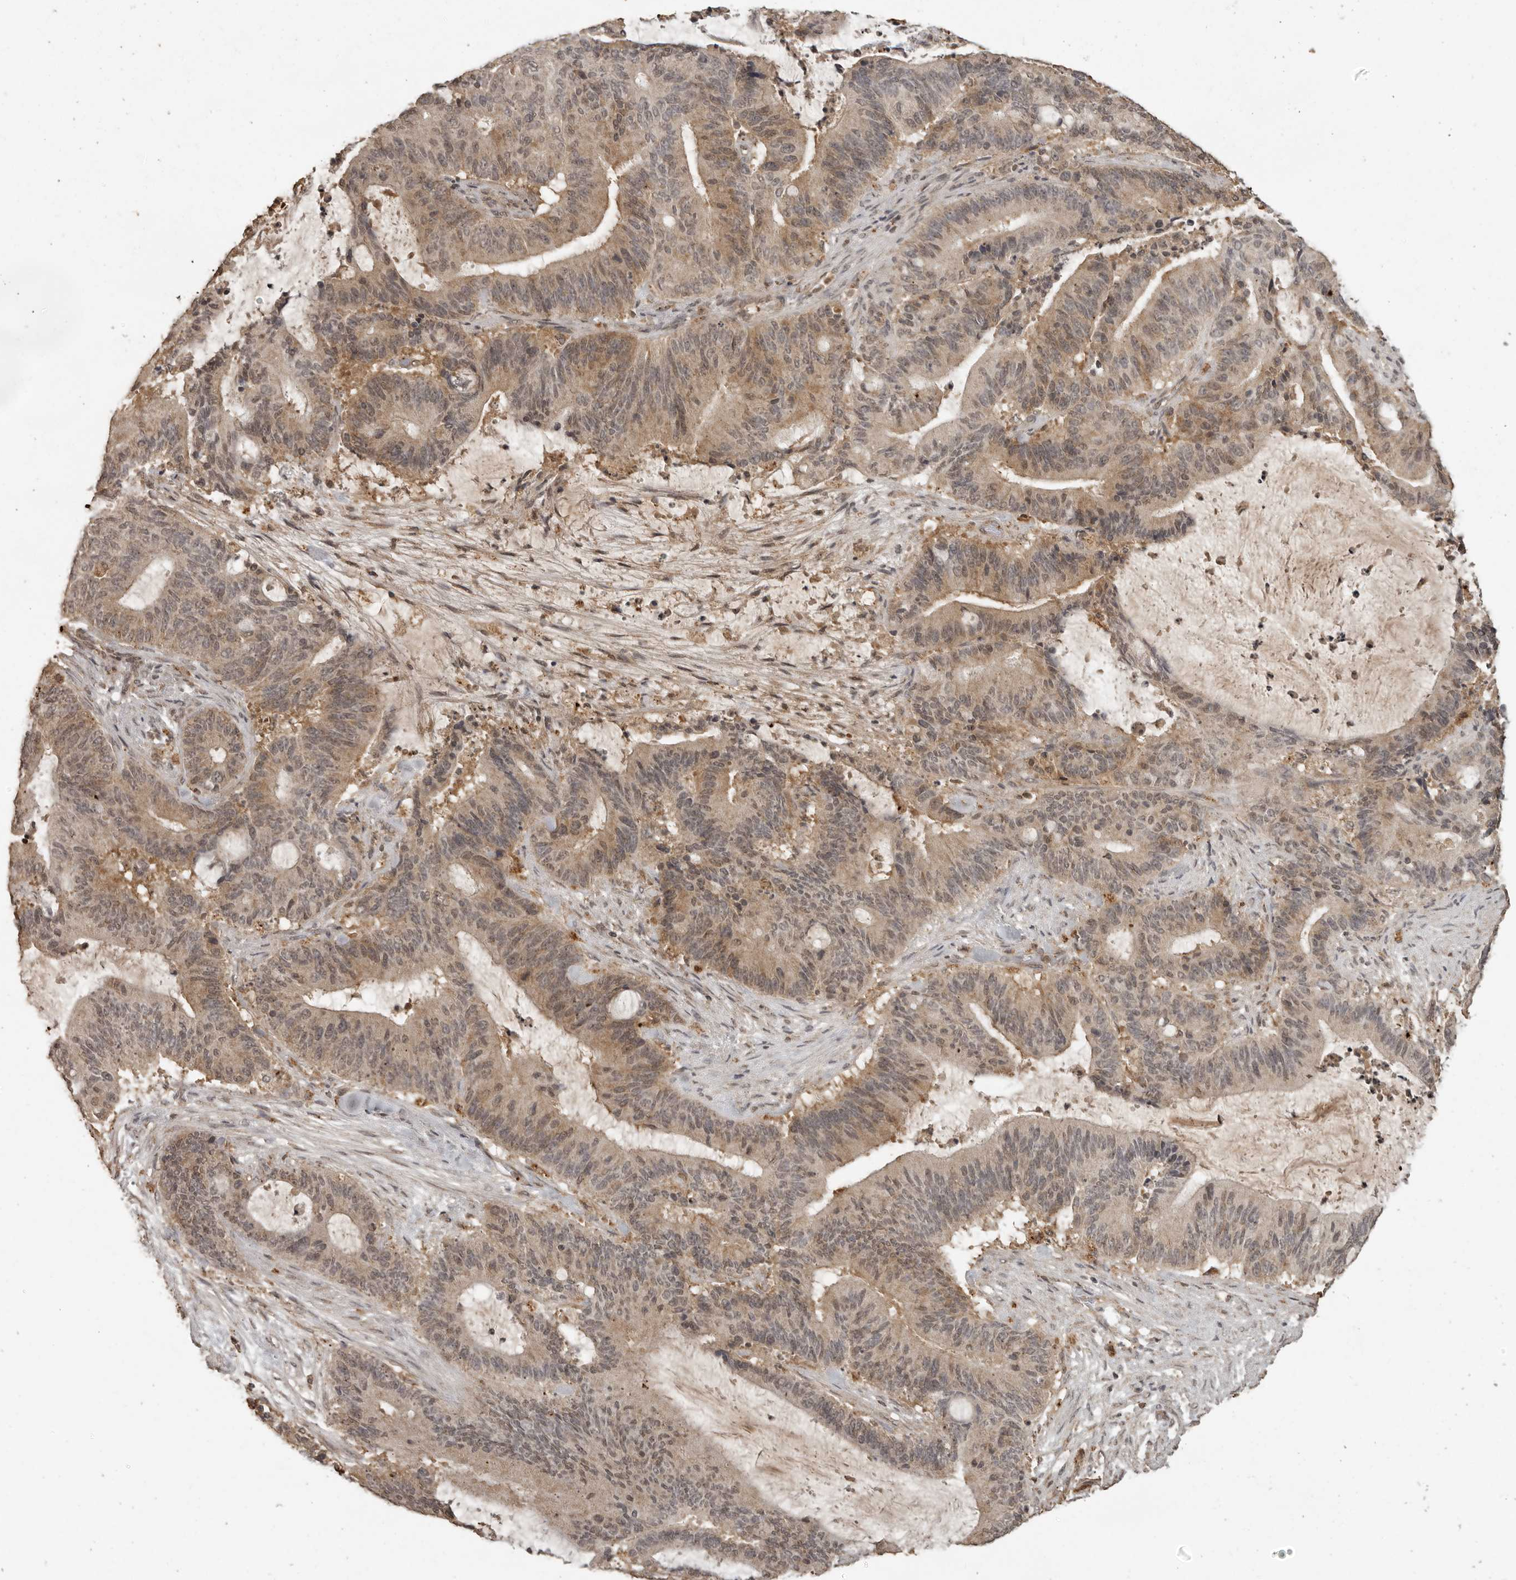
{"staining": {"intensity": "weak", "quantity": ">75%", "location": "cytoplasmic/membranous,nuclear"}, "tissue": "liver cancer", "cell_type": "Tumor cells", "image_type": "cancer", "snomed": [{"axis": "morphology", "description": "Normal tissue, NOS"}, {"axis": "morphology", "description": "Cholangiocarcinoma"}, {"axis": "topography", "description": "Liver"}, {"axis": "topography", "description": "Peripheral nerve tissue"}], "caption": "High-power microscopy captured an immunohistochemistry histopathology image of liver cancer (cholangiocarcinoma), revealing weak cytoplasmic/membranous and nuclear positivity in approximately >75% of tumor cells. Using DAB (brown) and hematoxylin (blue) stains, captured at high magnification using brightfield microscopy.", "gene": "CTF1", "patient": {"sex": "female", "age": 73}}